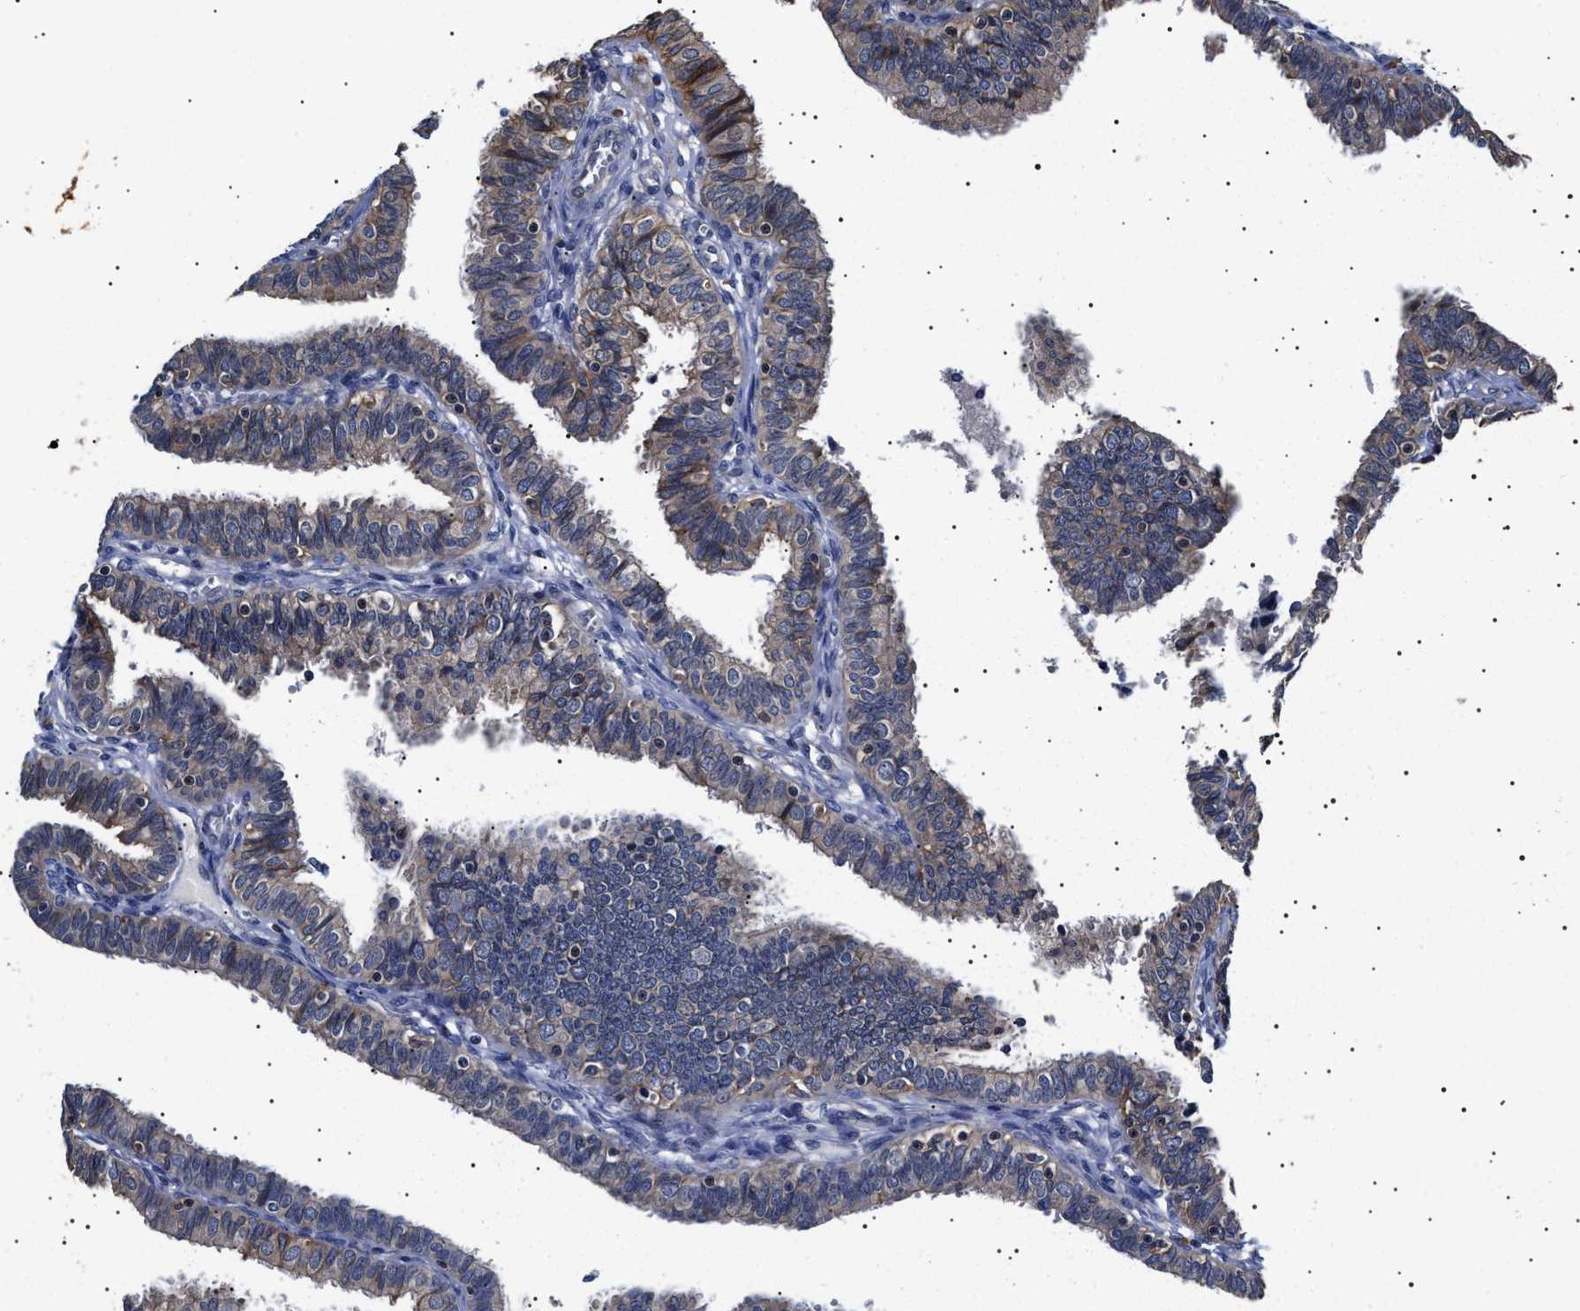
{"staining": {"intensity": "moderate", "quantity": "25%-75%", "location": "cytoplasmic/membranous"}, "tissue": "fallopian tube", "cell_type": "Glandular cells", "image_type": "normal", "snomed": [{"axis": "morphology", "description": "Normal tissue, NOS"}, {"axis": "topography", "description": "Fallopian tube"}], "caption": "Unremarkable fallopian tube was stained to show a protein in brown. There is medium levels of moderate cytoplasmic/membranous expression in about 25%-75% of glandular cells. The protein is shown in brown color, while the nuclei are stained blue.", "gene": "SLC4A7", "patient": {"sex": "female", "age": 46}}